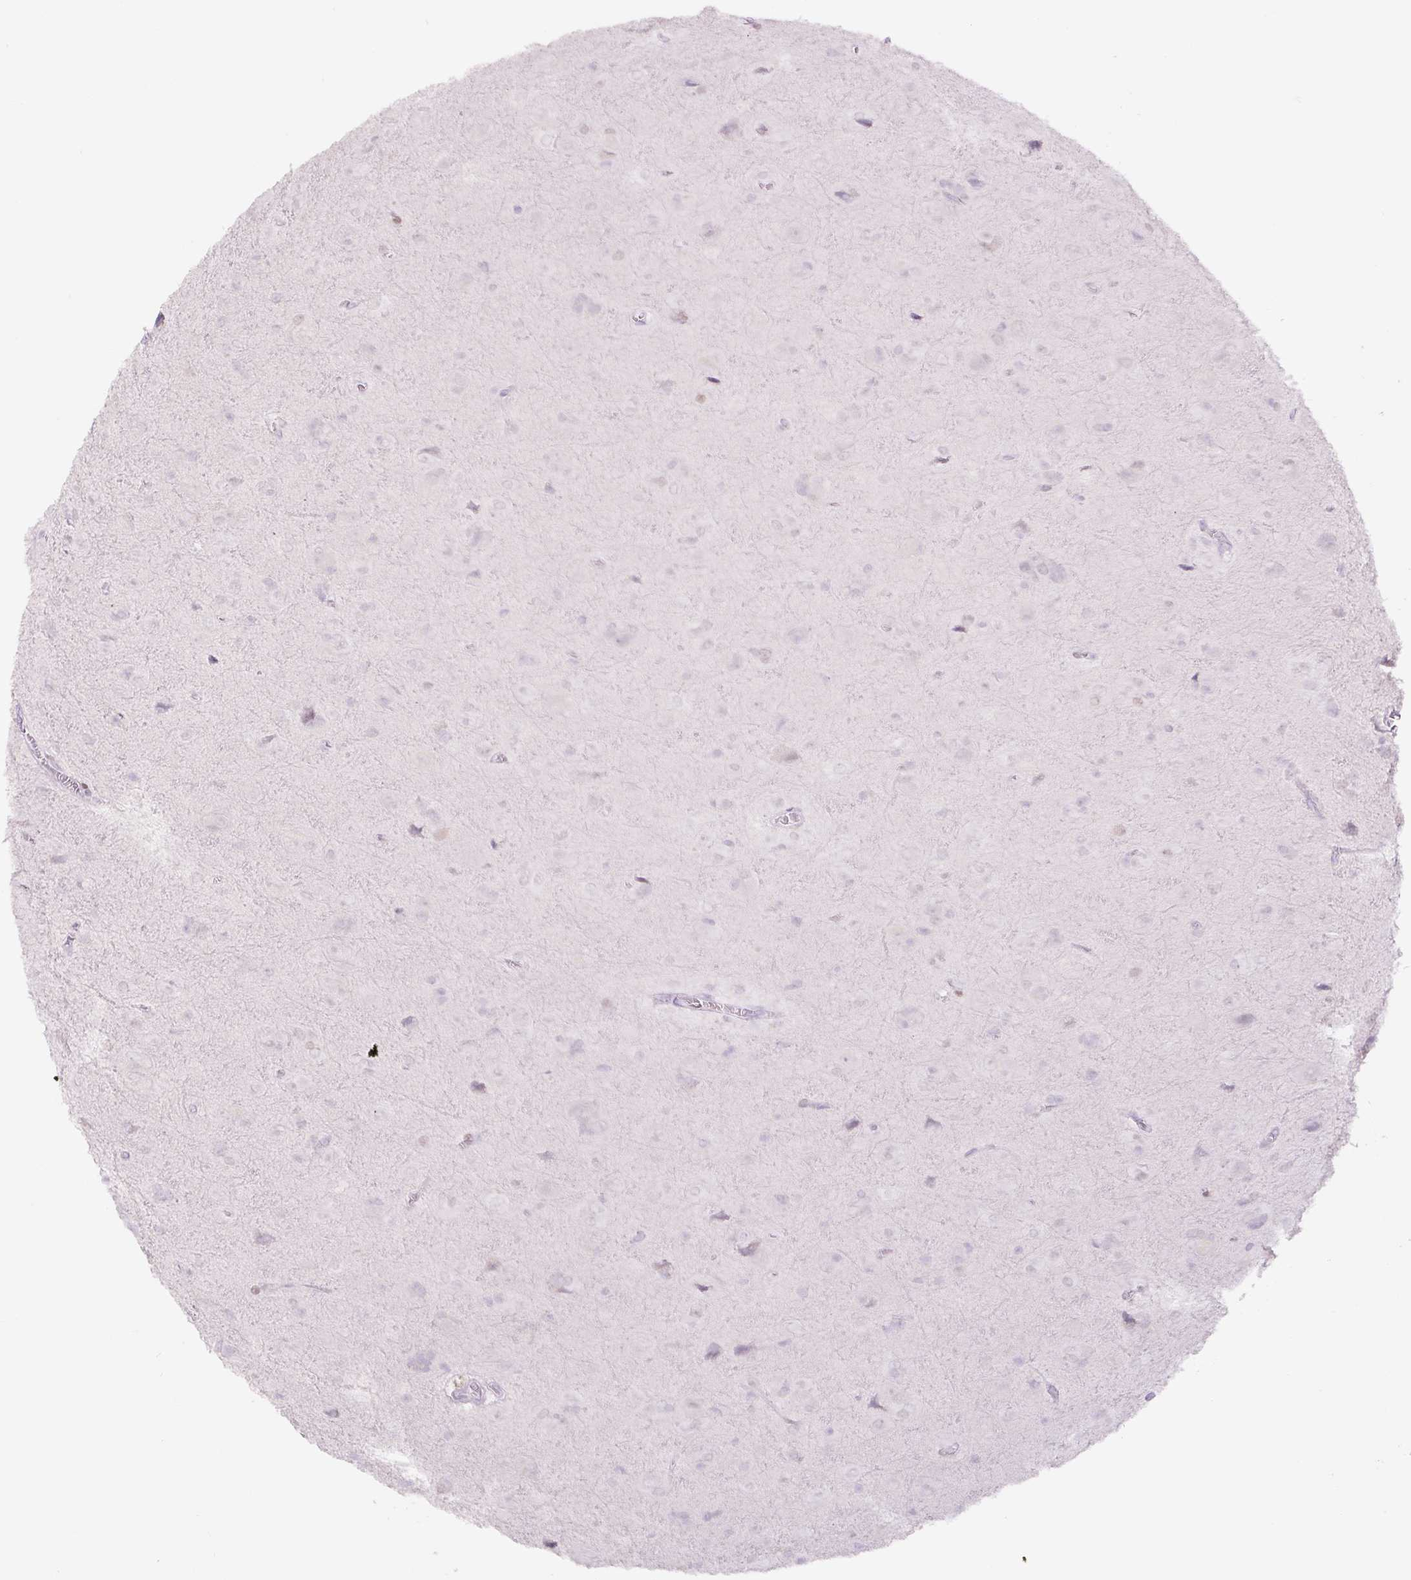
{"staining": {"intensity": "negative", "quantity": "none", "location": "none"}, "tissue": "glioma", "cell_type": "Tumor cells", "image_type": "cancer", "snomed": [{"axis": "morphology", "description": "Glioma, malignant, Low grade"}, {"axis": "topography", "description": "Brain"}], "caption": "Histopathology image shows no significant protein expression in tumor cells of glioma.", "gene": "SIX1", "patient": {"sex": "male", "age": 58}}